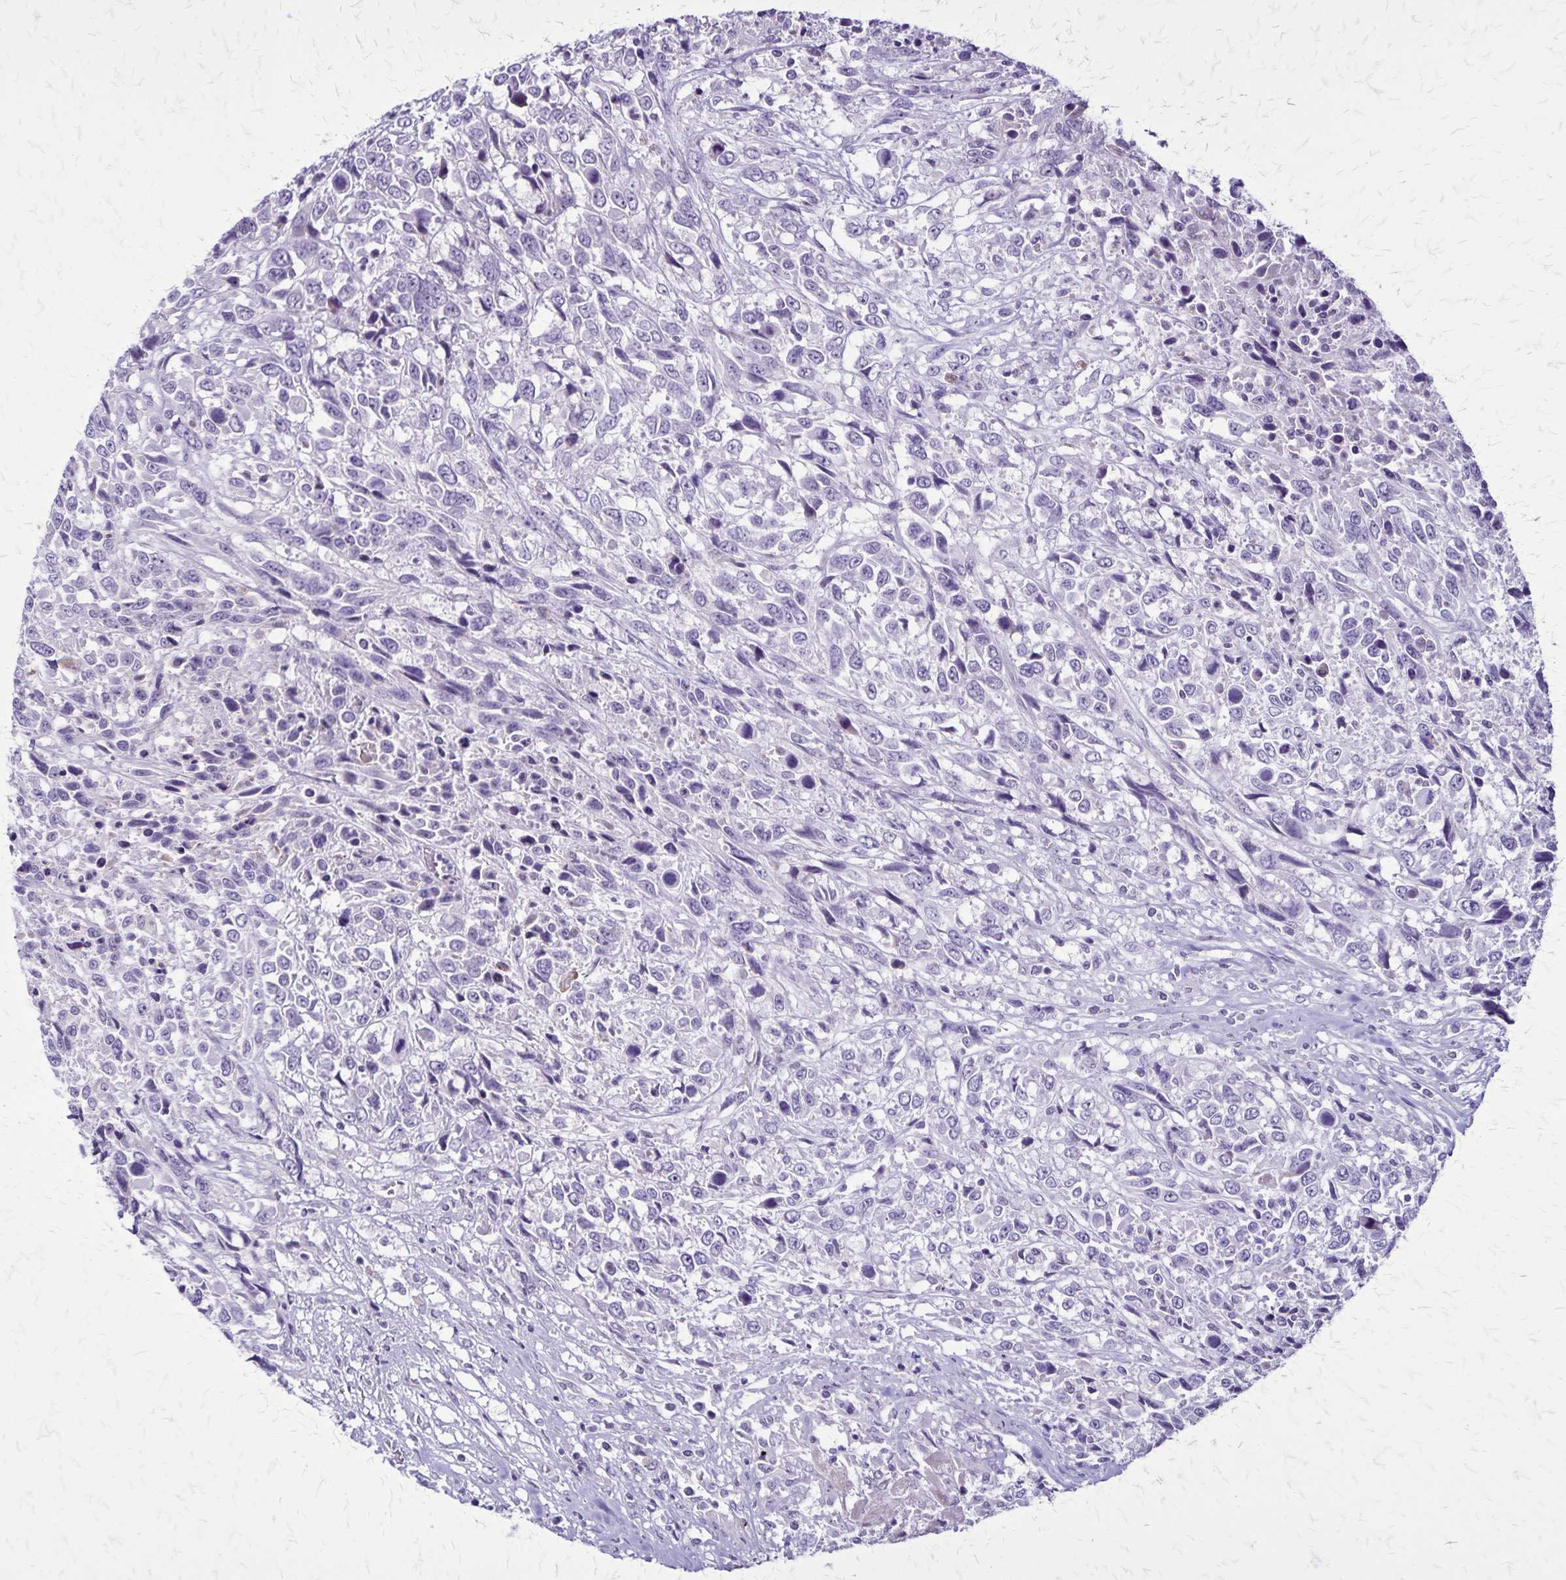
{"staining": {"intensity": "negative", "quantity": "none", "location": "none"}, "tissue": "urothelial cancer", "cell_type": "Tumor cells", "image_type": "cancer", "snomed": [{"axis": "morphology", "description": "Urothelial carcinoma, High grade"}, {"axis": "topography", "description": "Urinary bladder"}], "caption": "The micrograph displays no staining of tumor cells in urothelial cancer. Nuclei are stained in blue.", "gene": "OR51B5", "patient": {"sex": "female", "age": 70}}